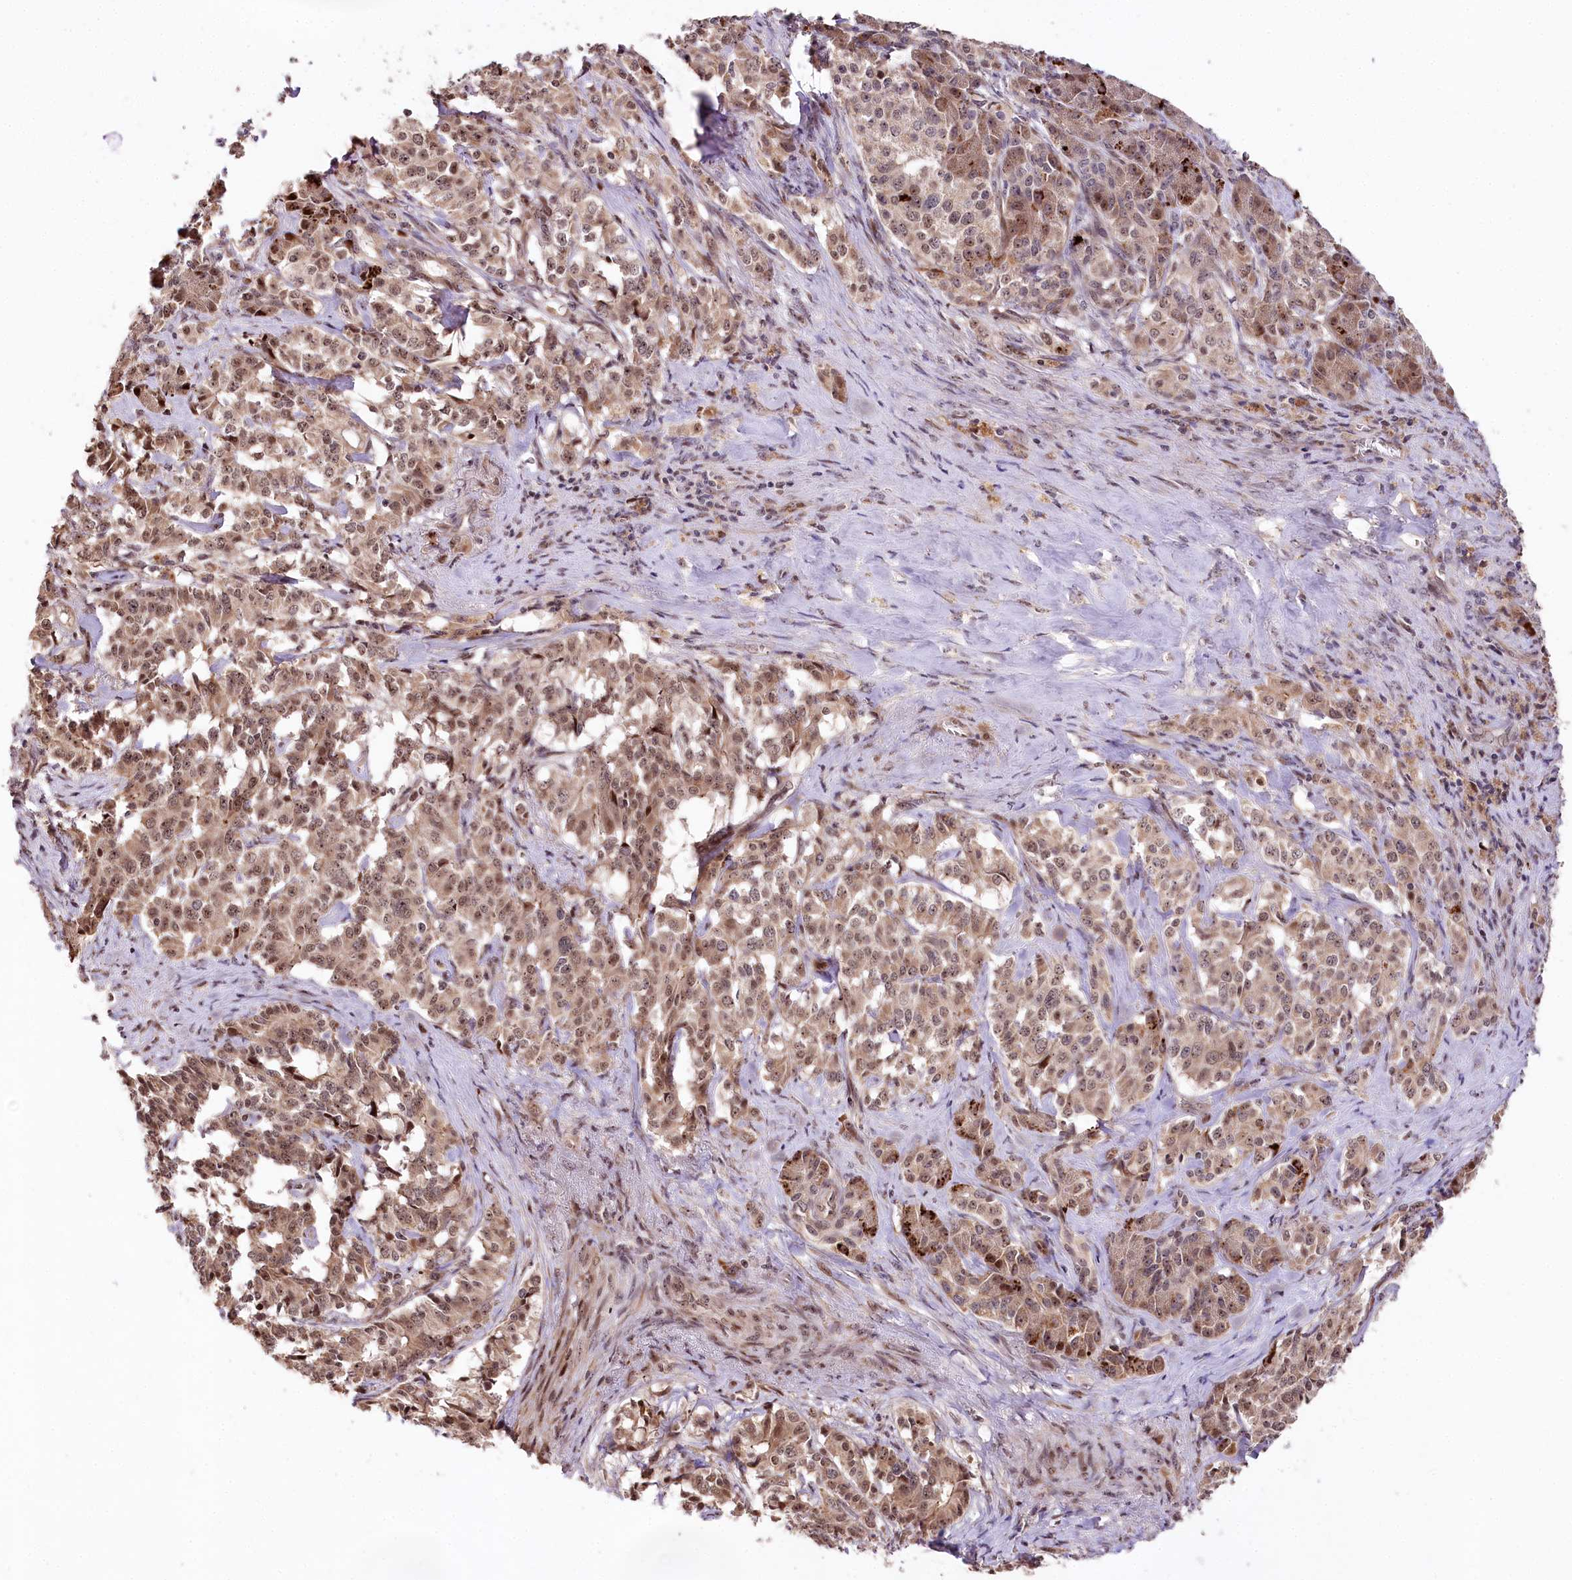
{"staining": {"intensity": "moderate", "quantity": ">75%", "location": "cytoplasmic/membranous,nuclear"}, "tissue": "pancreatic cancer", "cell_type": "Tumor cells", "image_type": "cancer", "snomed": [{"axis": "morphology", "description": "Adenocarcinoma, NOS"}, {"axis": "topography", "description": "Pancreas"}], "caption": "High-power microscopy captured an IHC image of pancreatic cancer, revealing moderate cytoplasmic/membranous and nuclear positivity in about >75% of tumor cells.", "gene": "DMP1", "patient": {"sex": "female", "age": 74}}